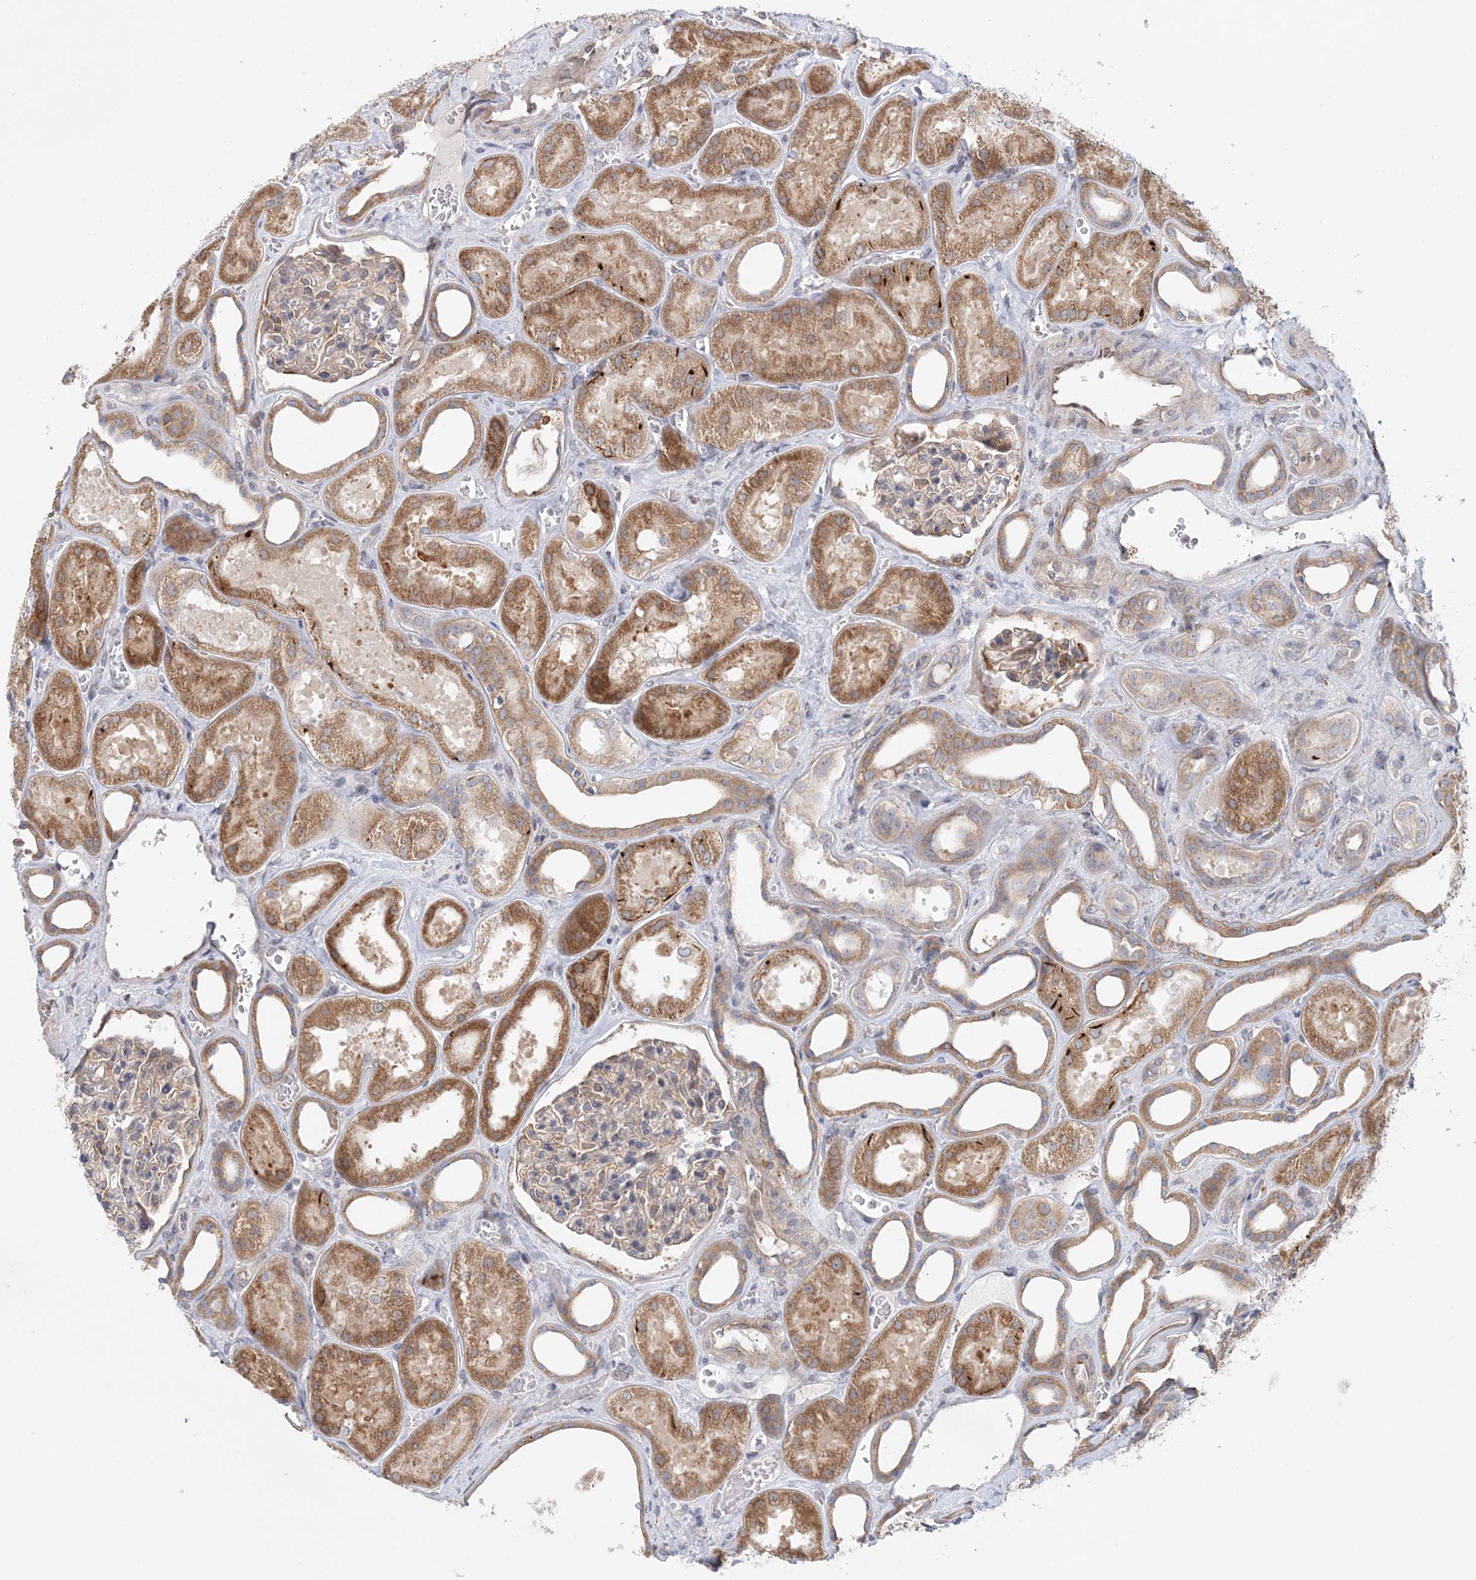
{"staining": {"intensity": "negative", "quantity": "none", "location": "none"}, "tissue": "kidney", "cell_type": "Cells in glomeruli", "image_type": "normal", "snomed": [{"axis": "morphology", "description": "Normal tissue, NOS"}, {"axis": "morphology", "description": "Adenocarcinoma, NOS"}, {"axis": "topography", "description": "Kidney"}], "caption": "A micrograph of human kidney is negative for staining in cells in glomeruli. (DAB immunohistochemistry (IHC) visualized using brightfield microscopy, high magnification).", "gene": "PCYOX1L", "patient": {"sex": "female", "age": 68}}